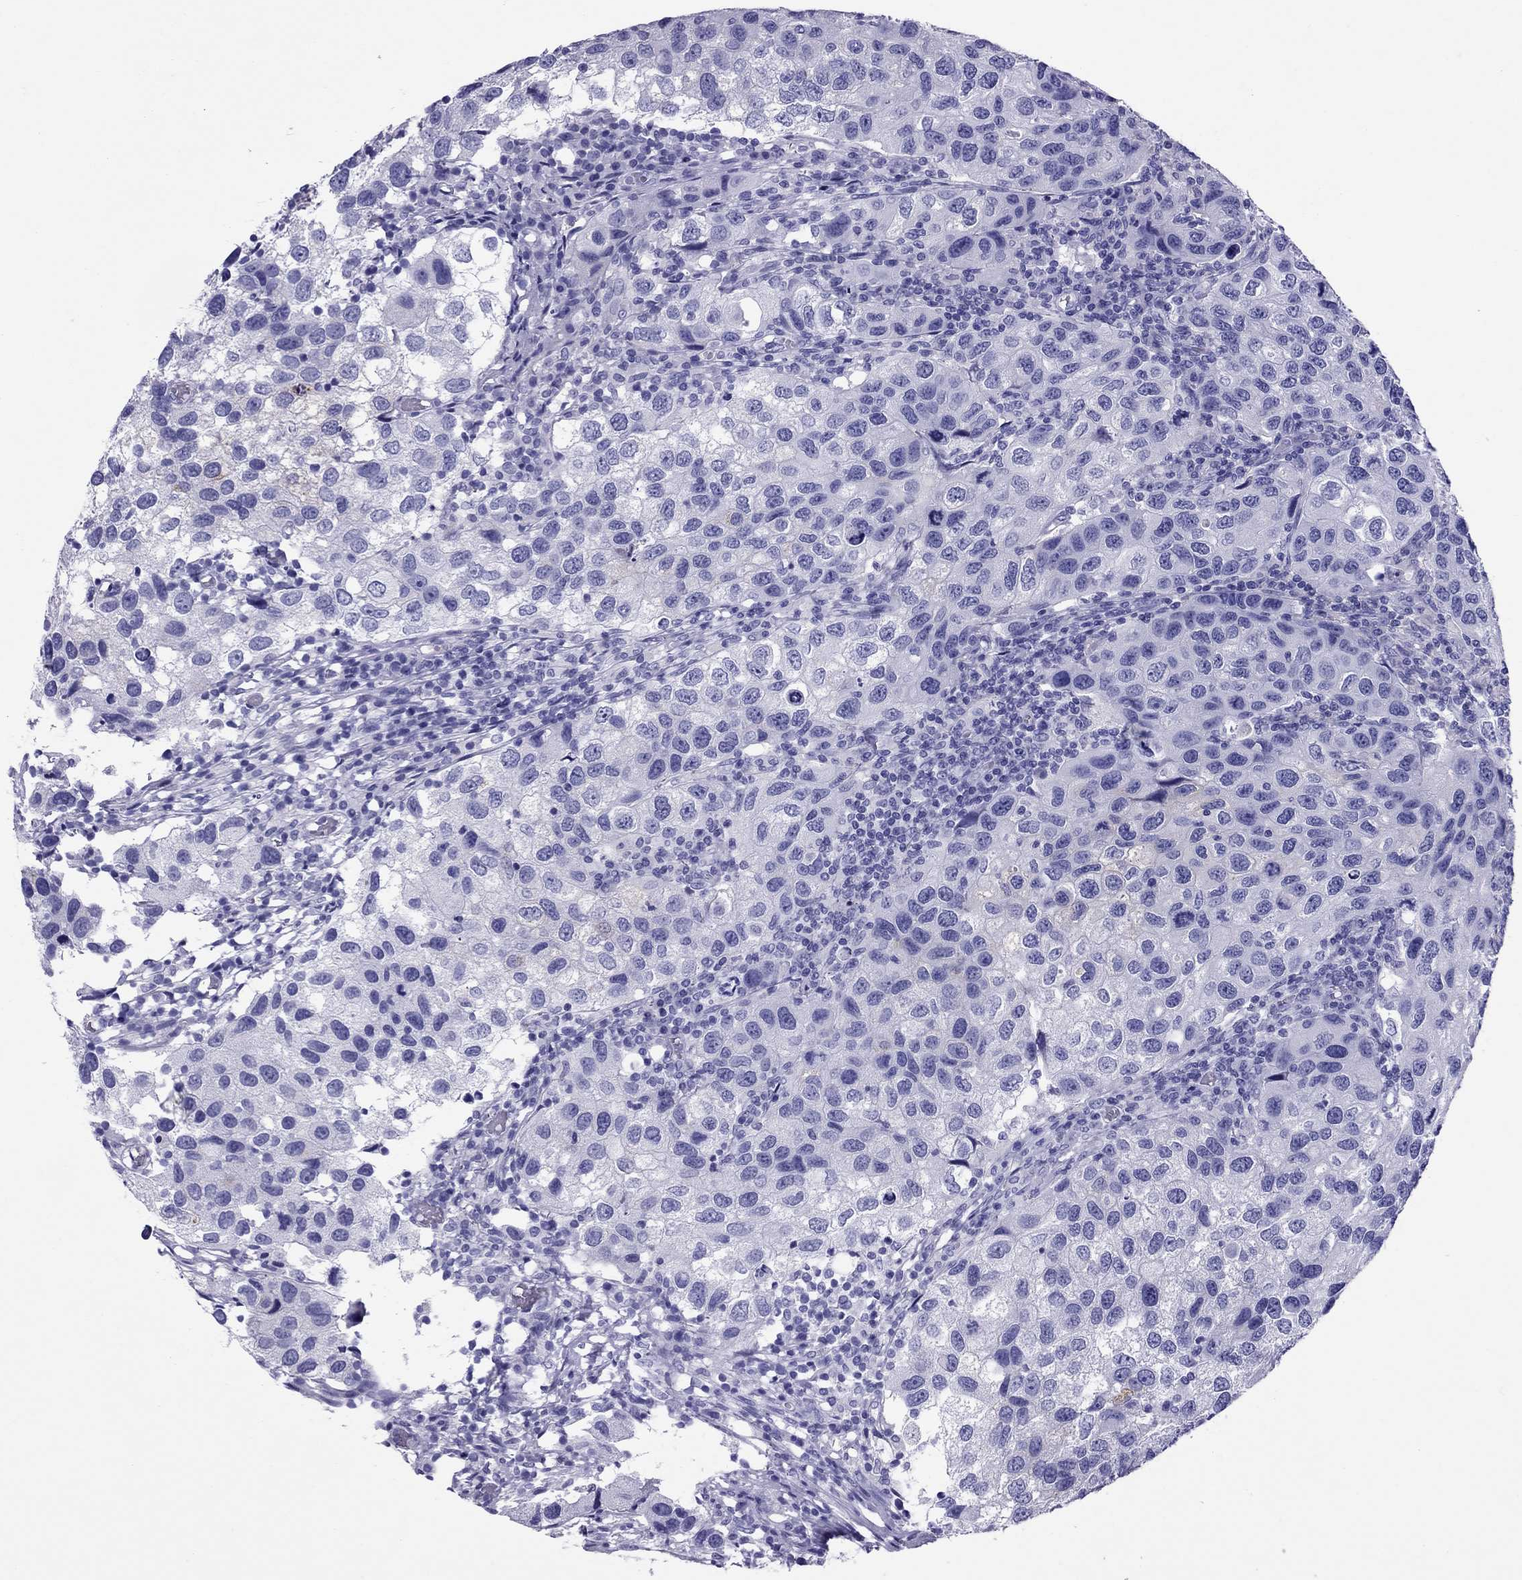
{"staining": {"intensity": "moderate", "quantity": "<25%", "location": "cytoplasmic/membranous"}, "tissue": "urothelial cancer", "cell_type": "Tumor cells", "image_type": "cancer", "snomed": [{"axis": "morphology", "description": "Urothelial carcinoma, High grade"}, {"axis": "topography", "description": "Urinary bladder"}], "caption": "Human urothelial cancer stained with a protein marker exhibits moderate staining in tumor cells.", "gene": "AVPR1B", "patient": {"sex": "male", "age": 79}}